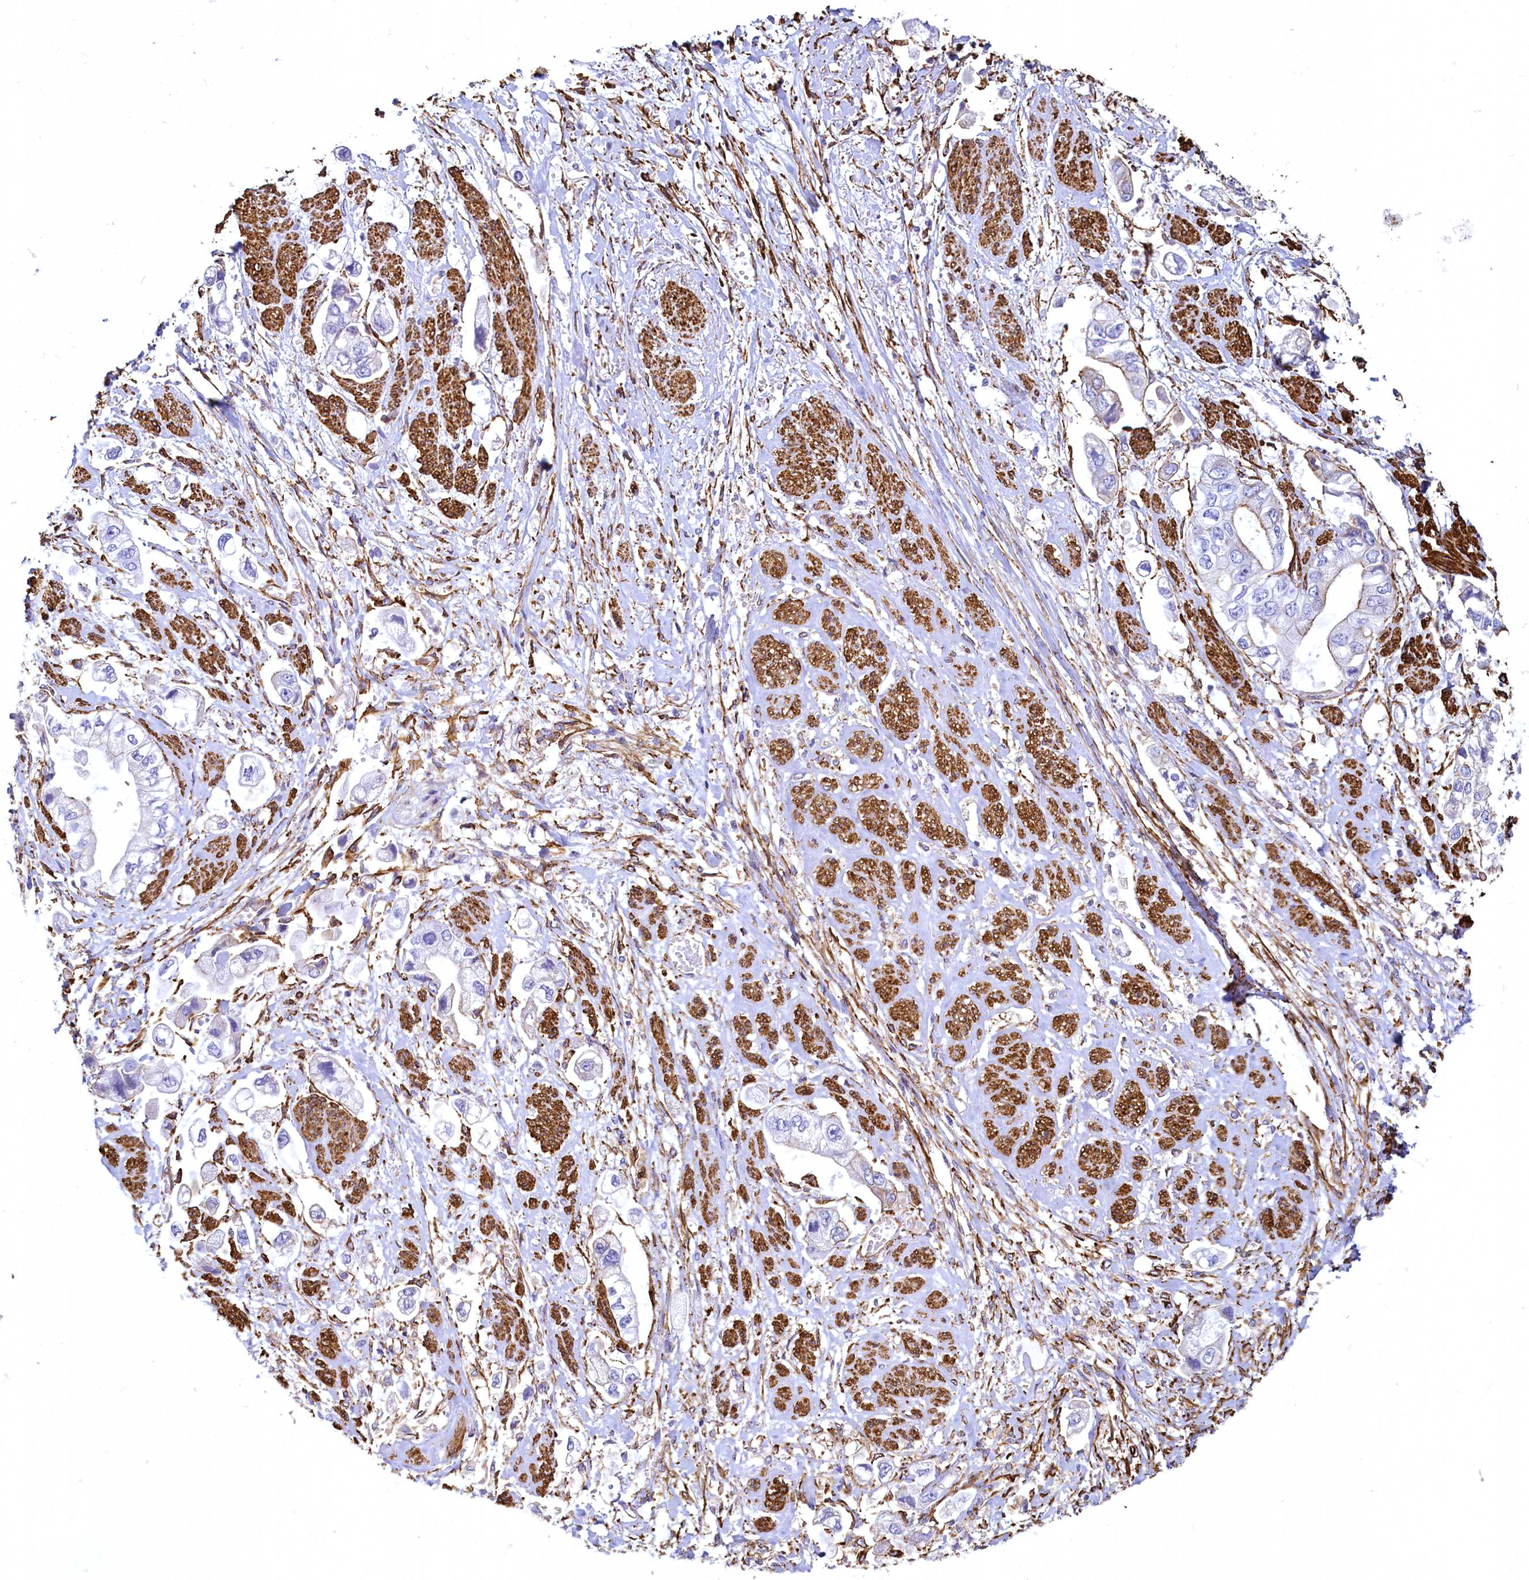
{"staining": {"intensity": "negative", "quantity": "none", "location": "none"}, "tissue": "stomach cancer", "cell_type": "Tumor cells", "image_type": "cancer", "snomed": [{"axis": "morphology", "description": "Adenocarcinoma, NOS"}, {"axis": "topography", "description": "Stomach"}], "caption": "A photomicrograph of stomach cancer (adenocarcinoma) stained for a protein demonstrates no brown staining in tumor cells.", "gene": "THBS1", "patient": {"sex": "male", "age": 62}}